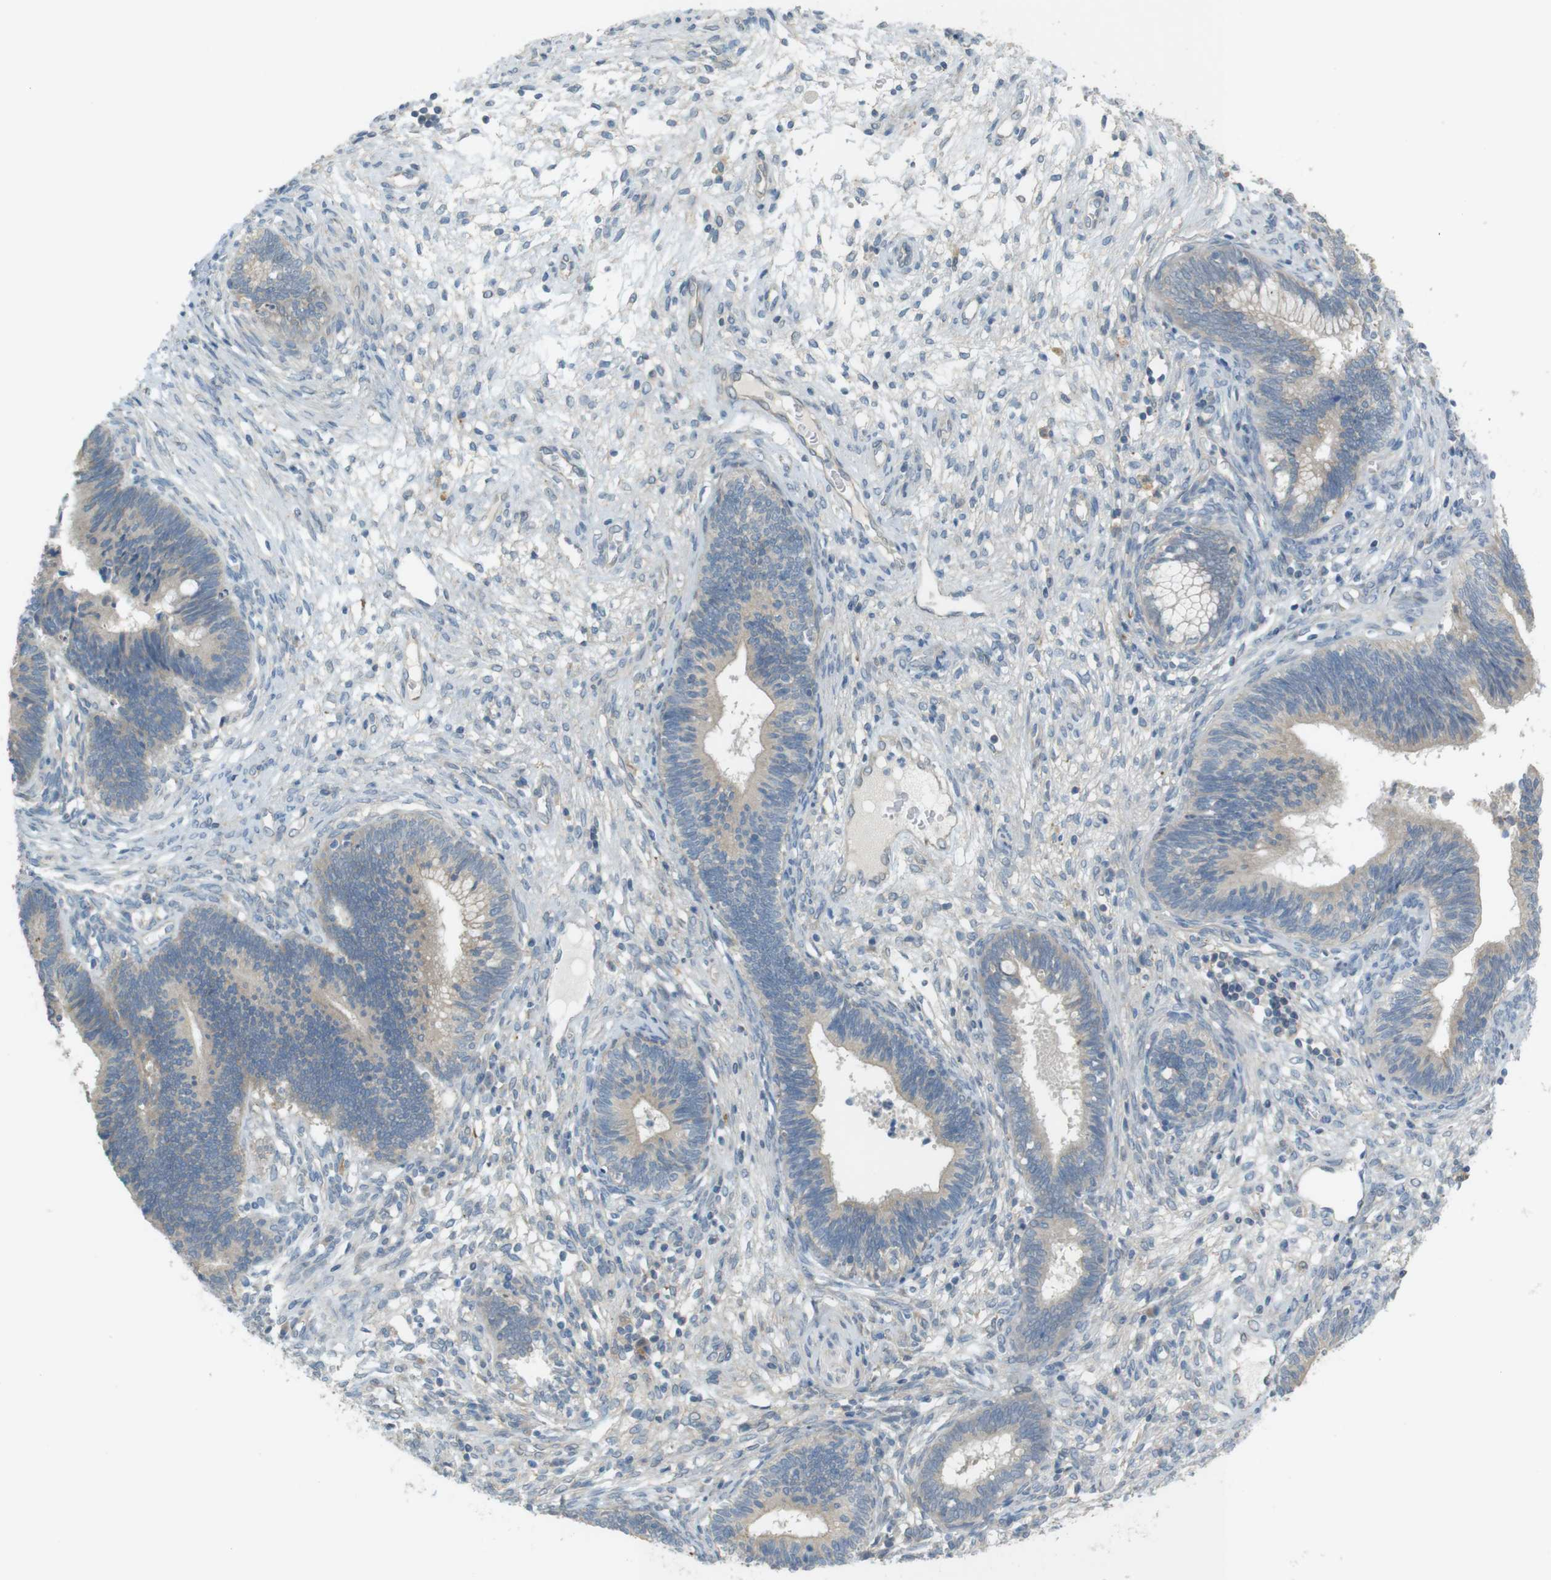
{"staining": {"intensity": "negative", "quantity": "none", "location": "none"}, "tissue": "cervical cancer", "cell_type": "Tumor cells", "image_type": "cancer", "snomed": [{"axis": "morphology", "description": "Adenocarcinoma, NOS"}, {"axis": "topography", "description": "Cervix"}], "caption": "The photomicrograph demonstrates no staining of tumor cells in cervical cancer (adenocarcinoma).", "gene": "TMEM41B", "patient": {"sex": "female", "age": 44}}